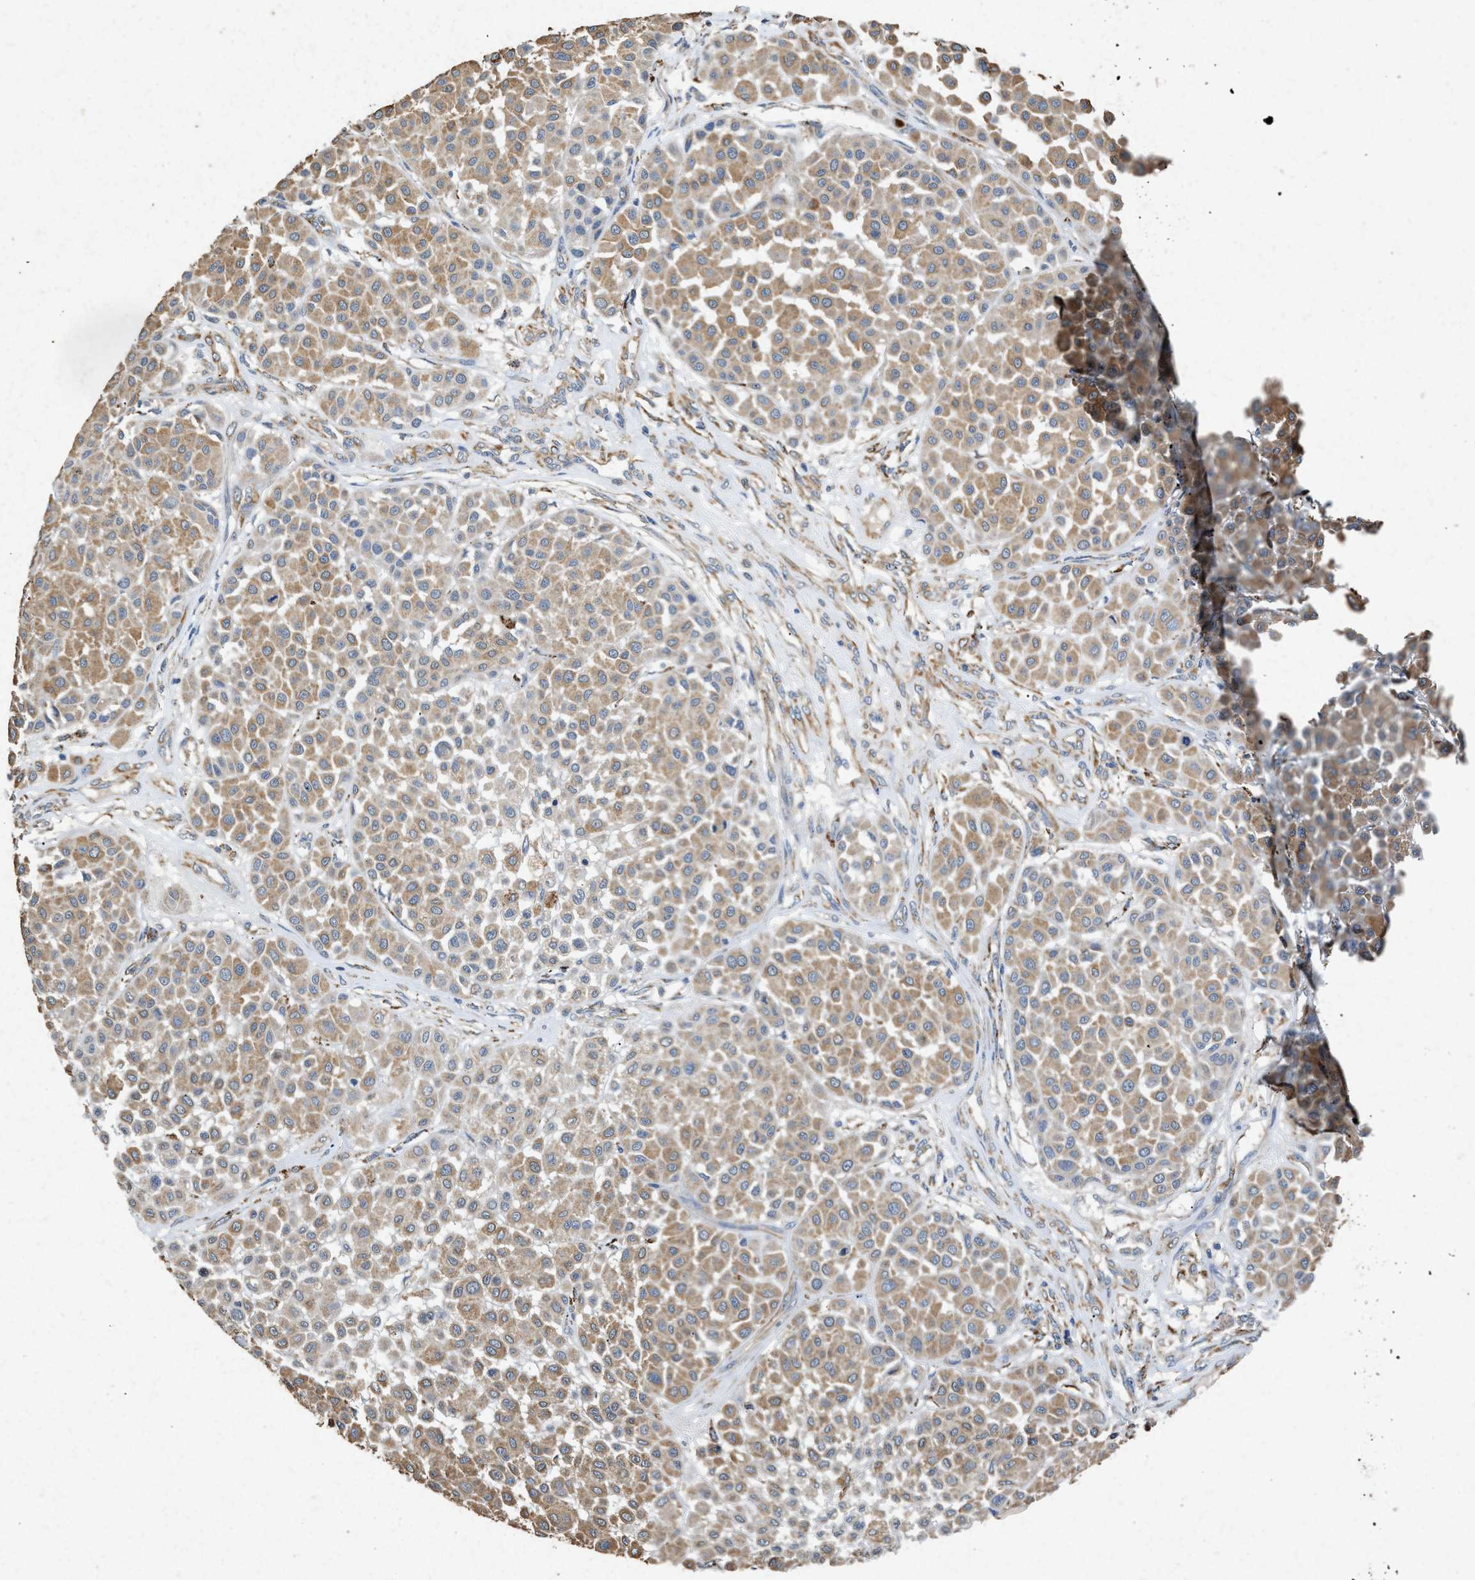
{"staining": {"intensity": "moderate", "quantity": ">75%", "location": "cytoplasmic/membranous"}, "tissue": "melanoma", "cell_type": "Tumor cells", "image_type": "cancer", "snomed": [{"axis": "morphology", "description": "Malignant melanoma, Metastatic site"}, {"axis": "topography", "description": "Soft tissue"}], "caption": "IHC staining of melanoma, which displays medium levels of moderate cytoplasmic/membranous staining in about >75% of tumor cells indicating moderate cytoplasmic/membranous protein staining. The staining was performed using DAB (brown) for protein detection and nuclei were counterstained in hematoxylin (blue).", "gene": "CDK15", "patient": {"sex": "male", "age": 41}}